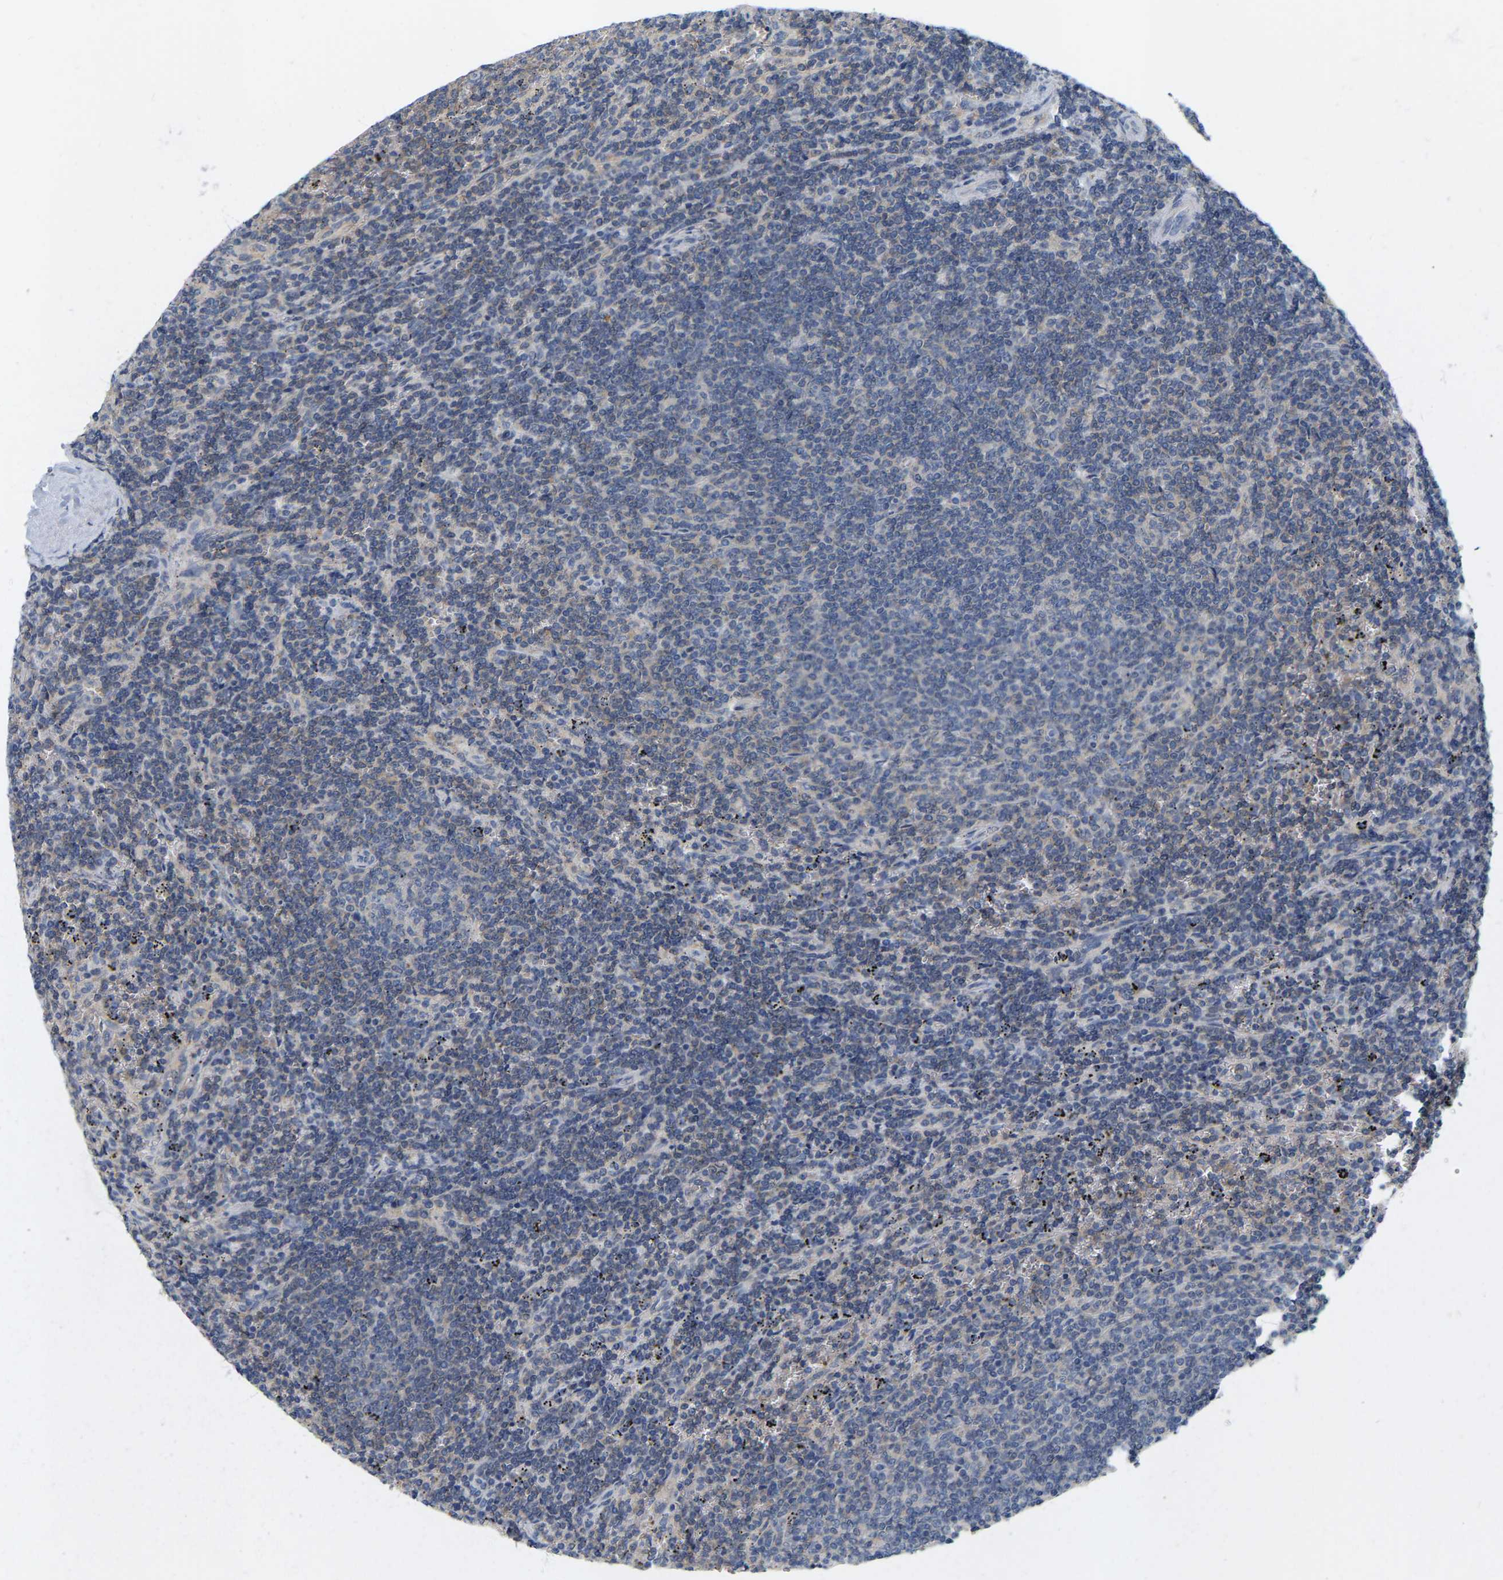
{"staining": {"intensity": "negative", "quantity": "none", "location": "none"}, "tissue": "lymphoma", "cell_type": "Tumor cells", "image_type": "cancer", "snomed": [{"axis": "morphology", "description": "Malignant lymphoma, non-Hodgkin's type, Low grade"}, {"axis": "topography", "description": "Spleen"}], "caption": "Lymphoma was stained to show a protein in brown. There is no significant expression in tumor cells.", "gene": "WIPI2", "patient": {"sex": "female", "age": 50}}